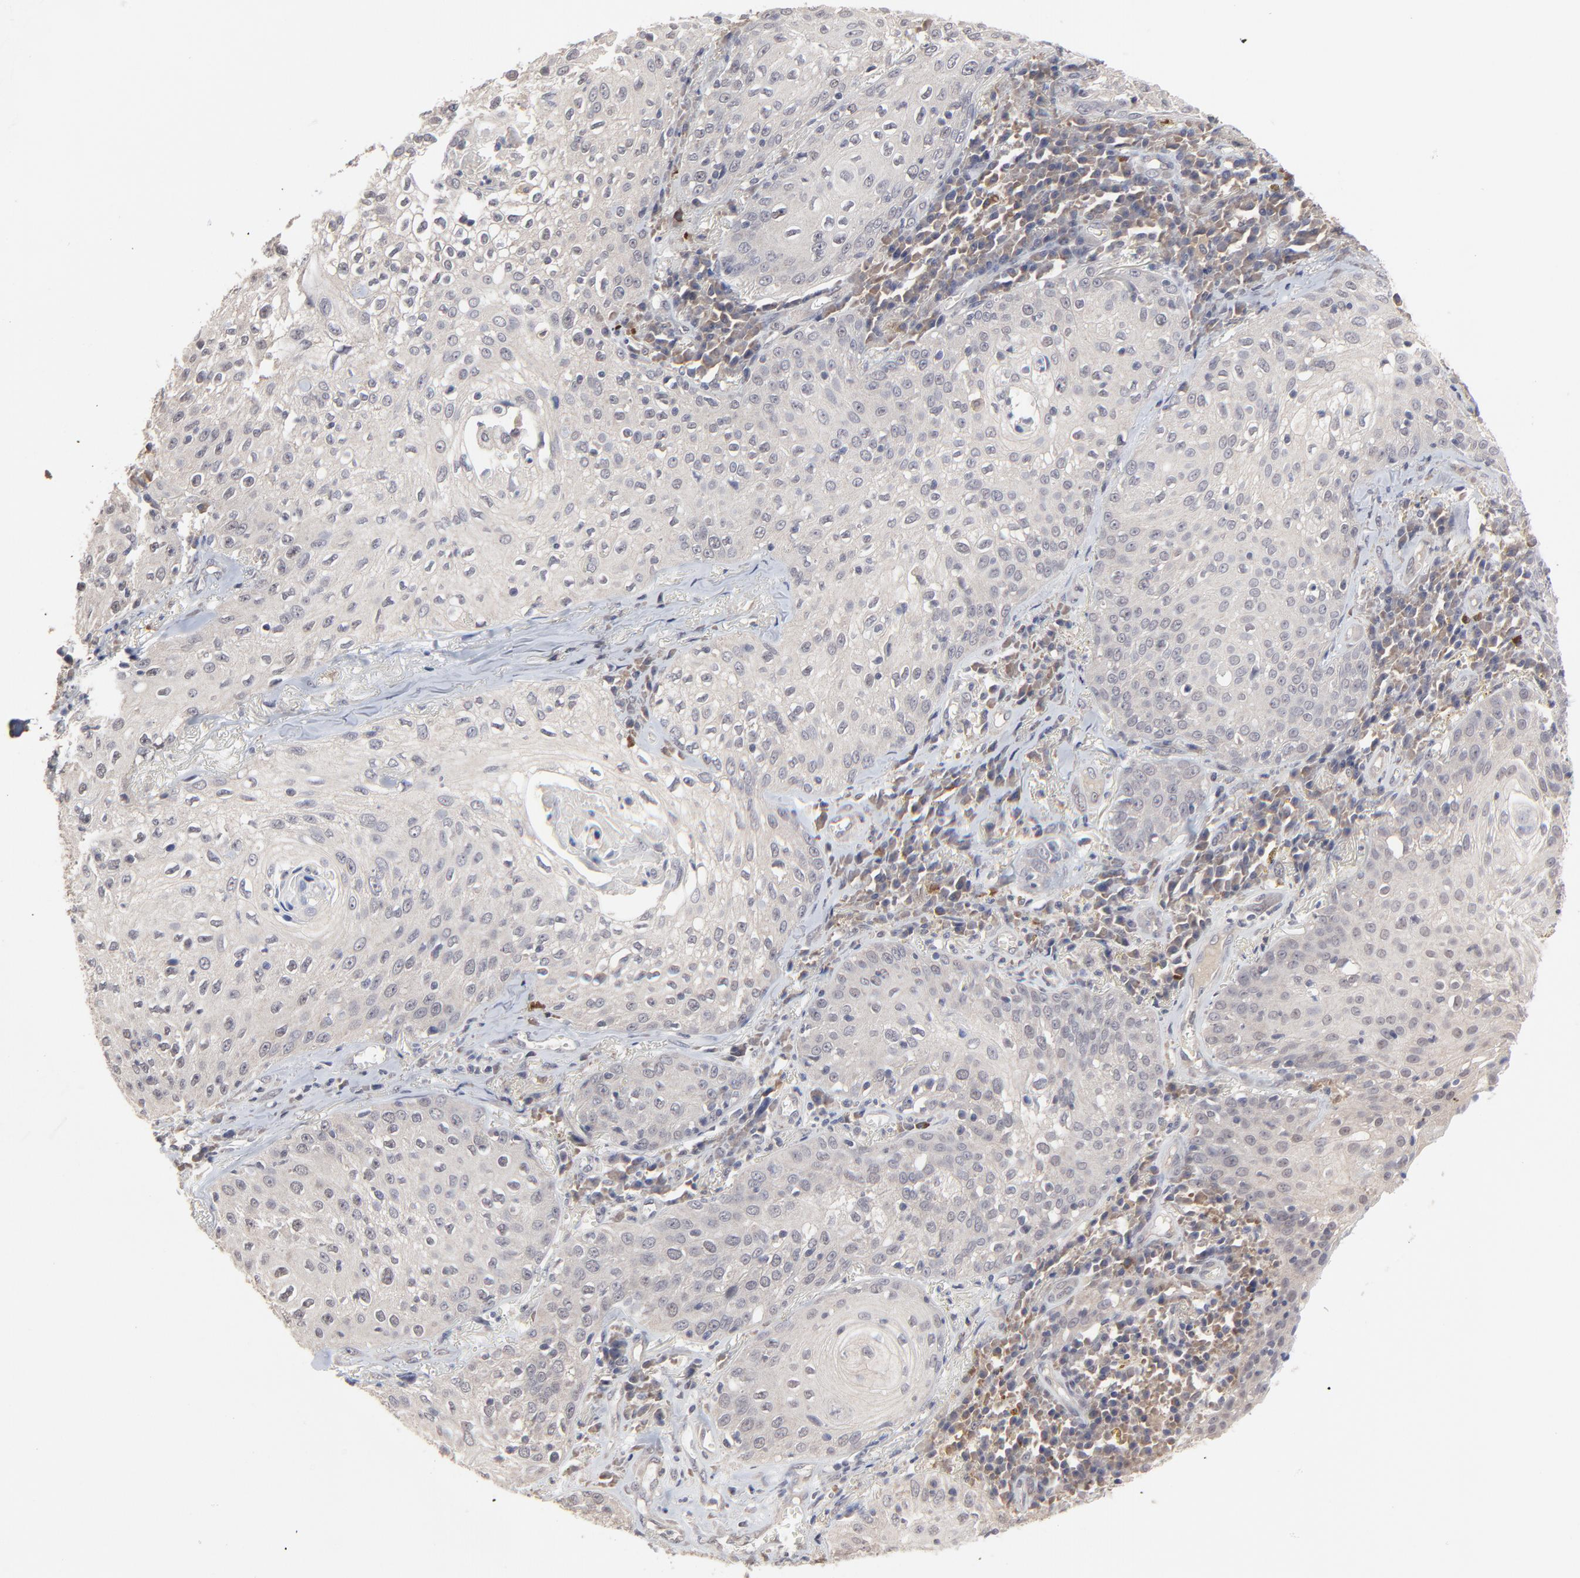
{"staining": {"intensity": "weak", "quantity": "25%-75%", "location": "cytoplasmic/membranous,nuclear"}, "tissue": "skin cancer", "cell_type": "Tumor cells", "image_type": "cancer", "snomed": [{"axis": "morphology", "description": "Squamous cell carcinoma, NOS"}, {"axis": "topography", "description": "Skin"}], "caption": "Skin squamous cell carcinoma stained for a protein (brown) shows weak cytoplasmic/membranous and nuclear positive staining in approximately 25%-75% of tumor cells.", "gene": "FAM199X", "patient": {"sex": "male", "age": 65}}